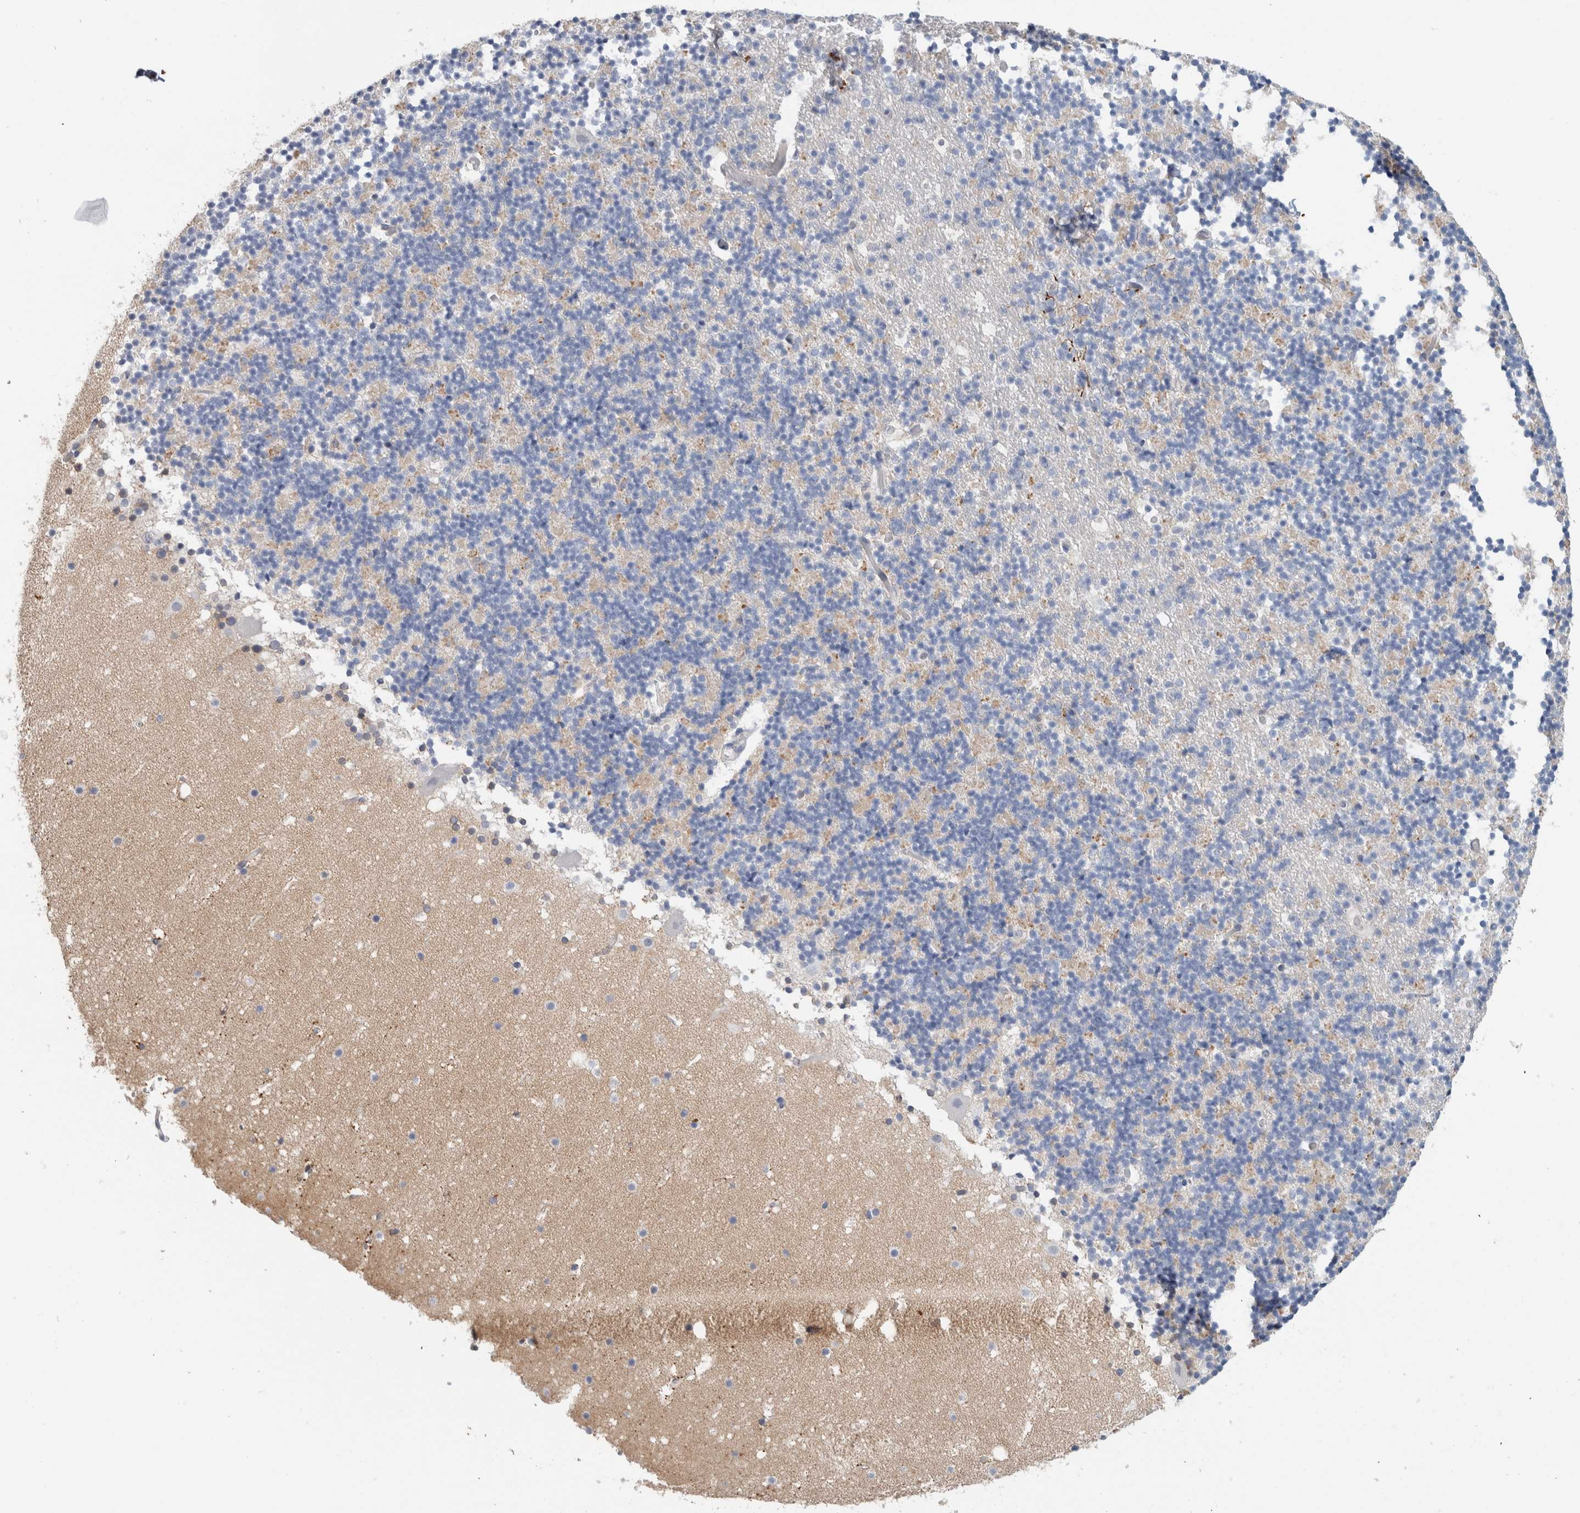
{"staining": {"intensity": "negative", "quantity": "none", "location": "none"}, "tissue": "cerebellum", "cell_type": "Cells in granular layer", "image_type": "normal", "snomed": [{"axis": "morphology", "description": "Normal tissue, NOS"}, {"axis": "topography", "description": "Cerebellum"}], "caption": "A photomicrograph of cerebellum stained for a protein displays no brown staining in cells in granular layer.", "gene": "CD55", "patient": {"sex": "male", "age": 57}}